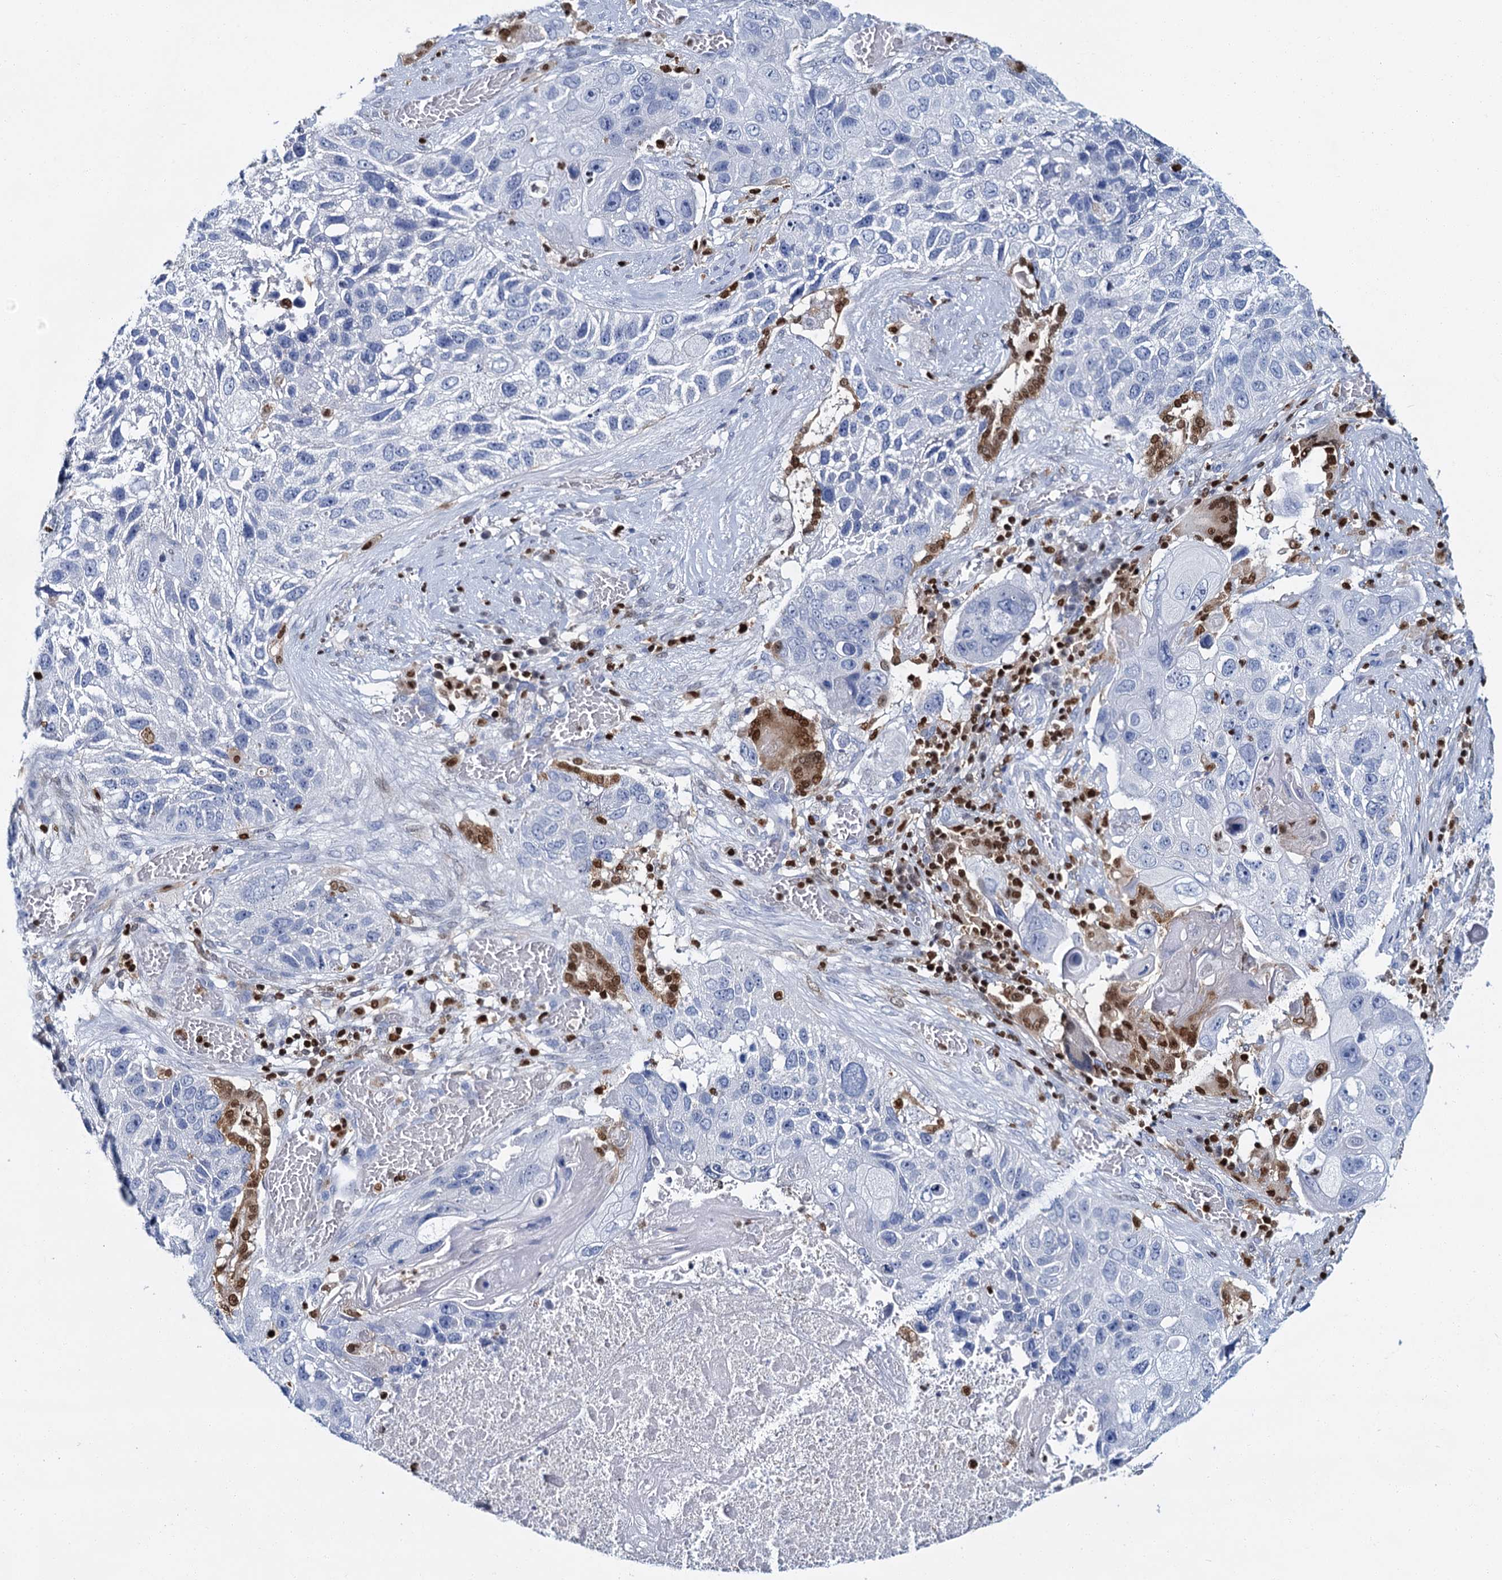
{"staining": {"intensity": "negative", "quantity": "none", "location": "none"}, "tissue": "lung cancer", "cell_type": "Tumor cells", "image_type": "cancer", "snomed": [{"axis": "morphology", "description": "Squamous cell carcinoma, NOS"}, {"axis": "topography", "description": "Lung"}], "caption": "A histopathology image of human lung cancer (squamous cell carcinoma) is negative for staining in tumor cells.", "gene": "CELF2", "patient": {"sex": "male", "age": 61}}